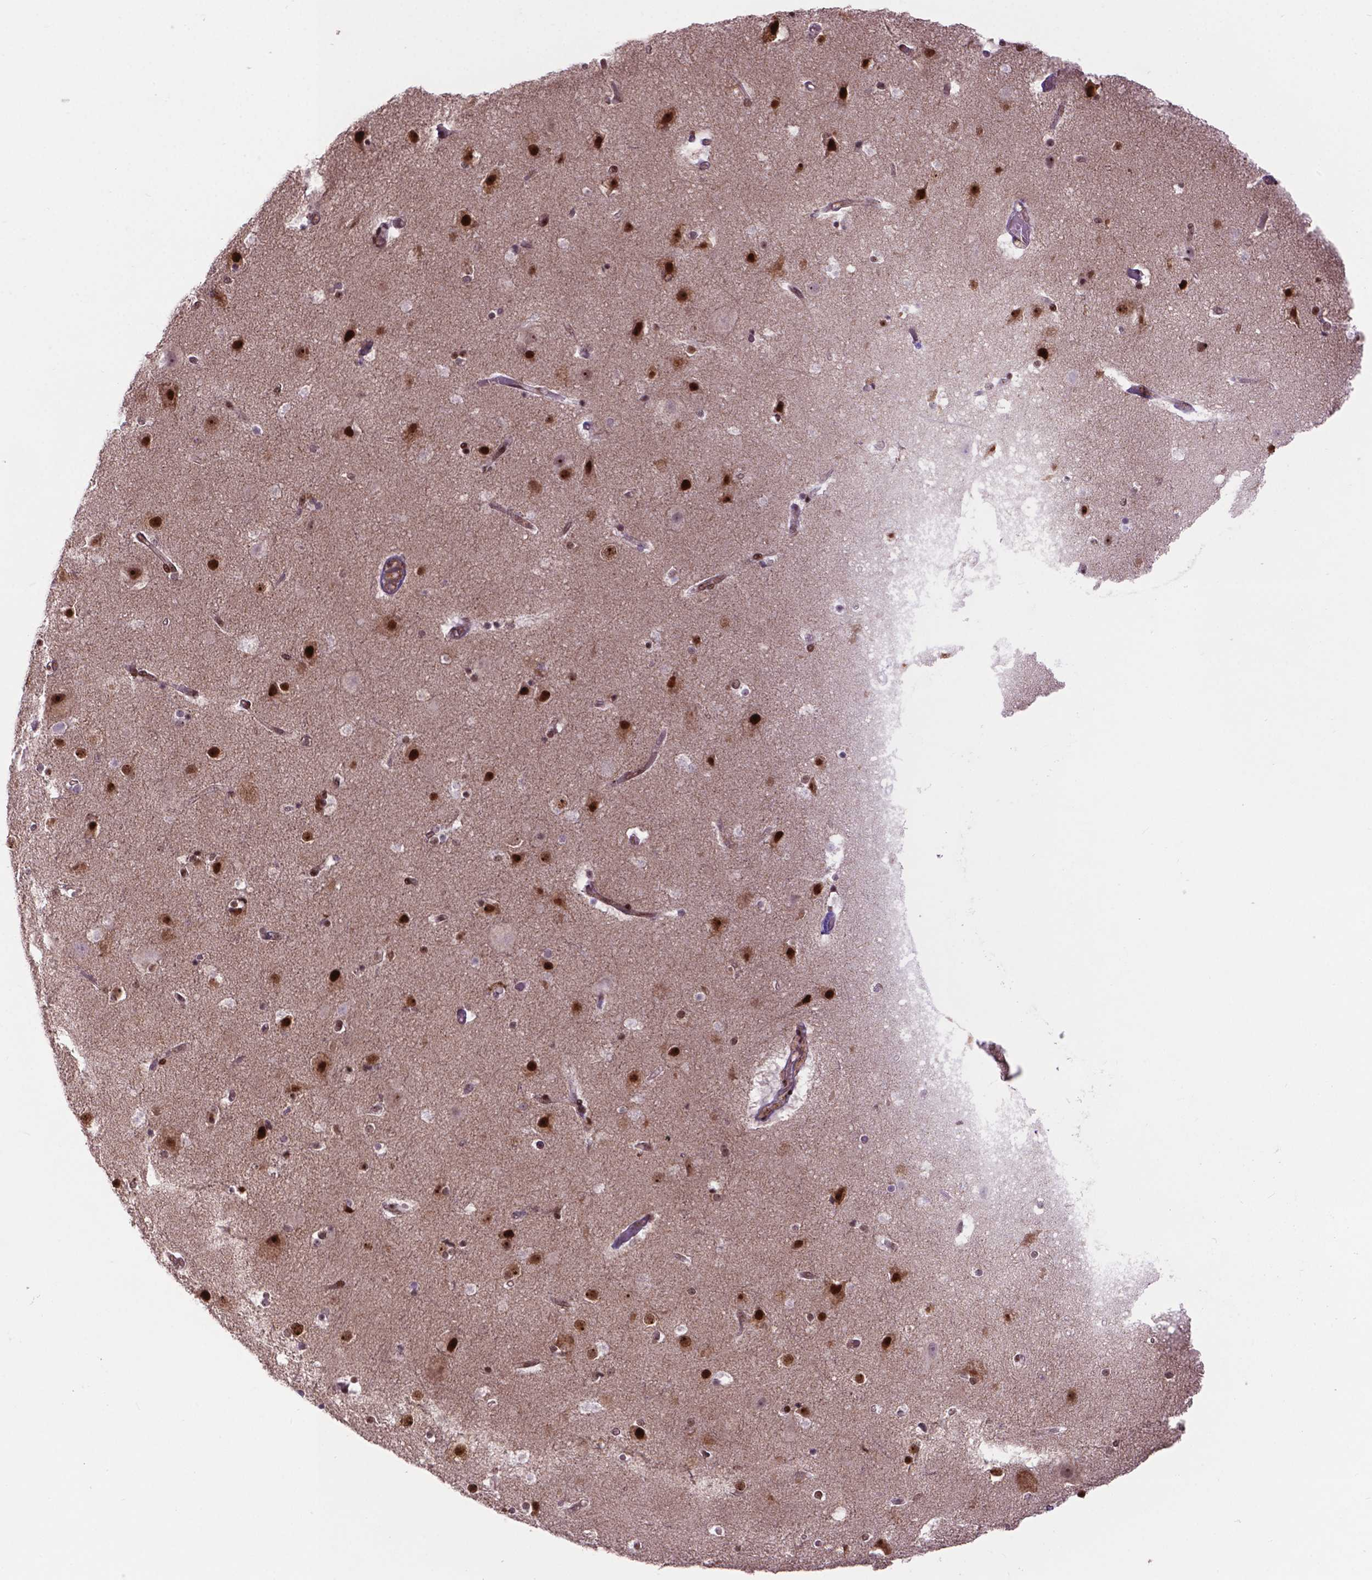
{"staining": {"intensity": "negative", "quantity": "none", "location": "none"}, "tissue": "cerebral cortex", "cell_type": "Endothelial cells", "image_type": "normal", "snomed": [{"axis": "morphology", "description": "Normal tissue, NOS"}, {"axis": "topography", "description": "Cerebral cortex"}], "caption": "There is no significant positivity in endothelial cells of cerebral cortex.", "gene": "CSNK2A1", "patient": {"sex": "female", "age": 52}}